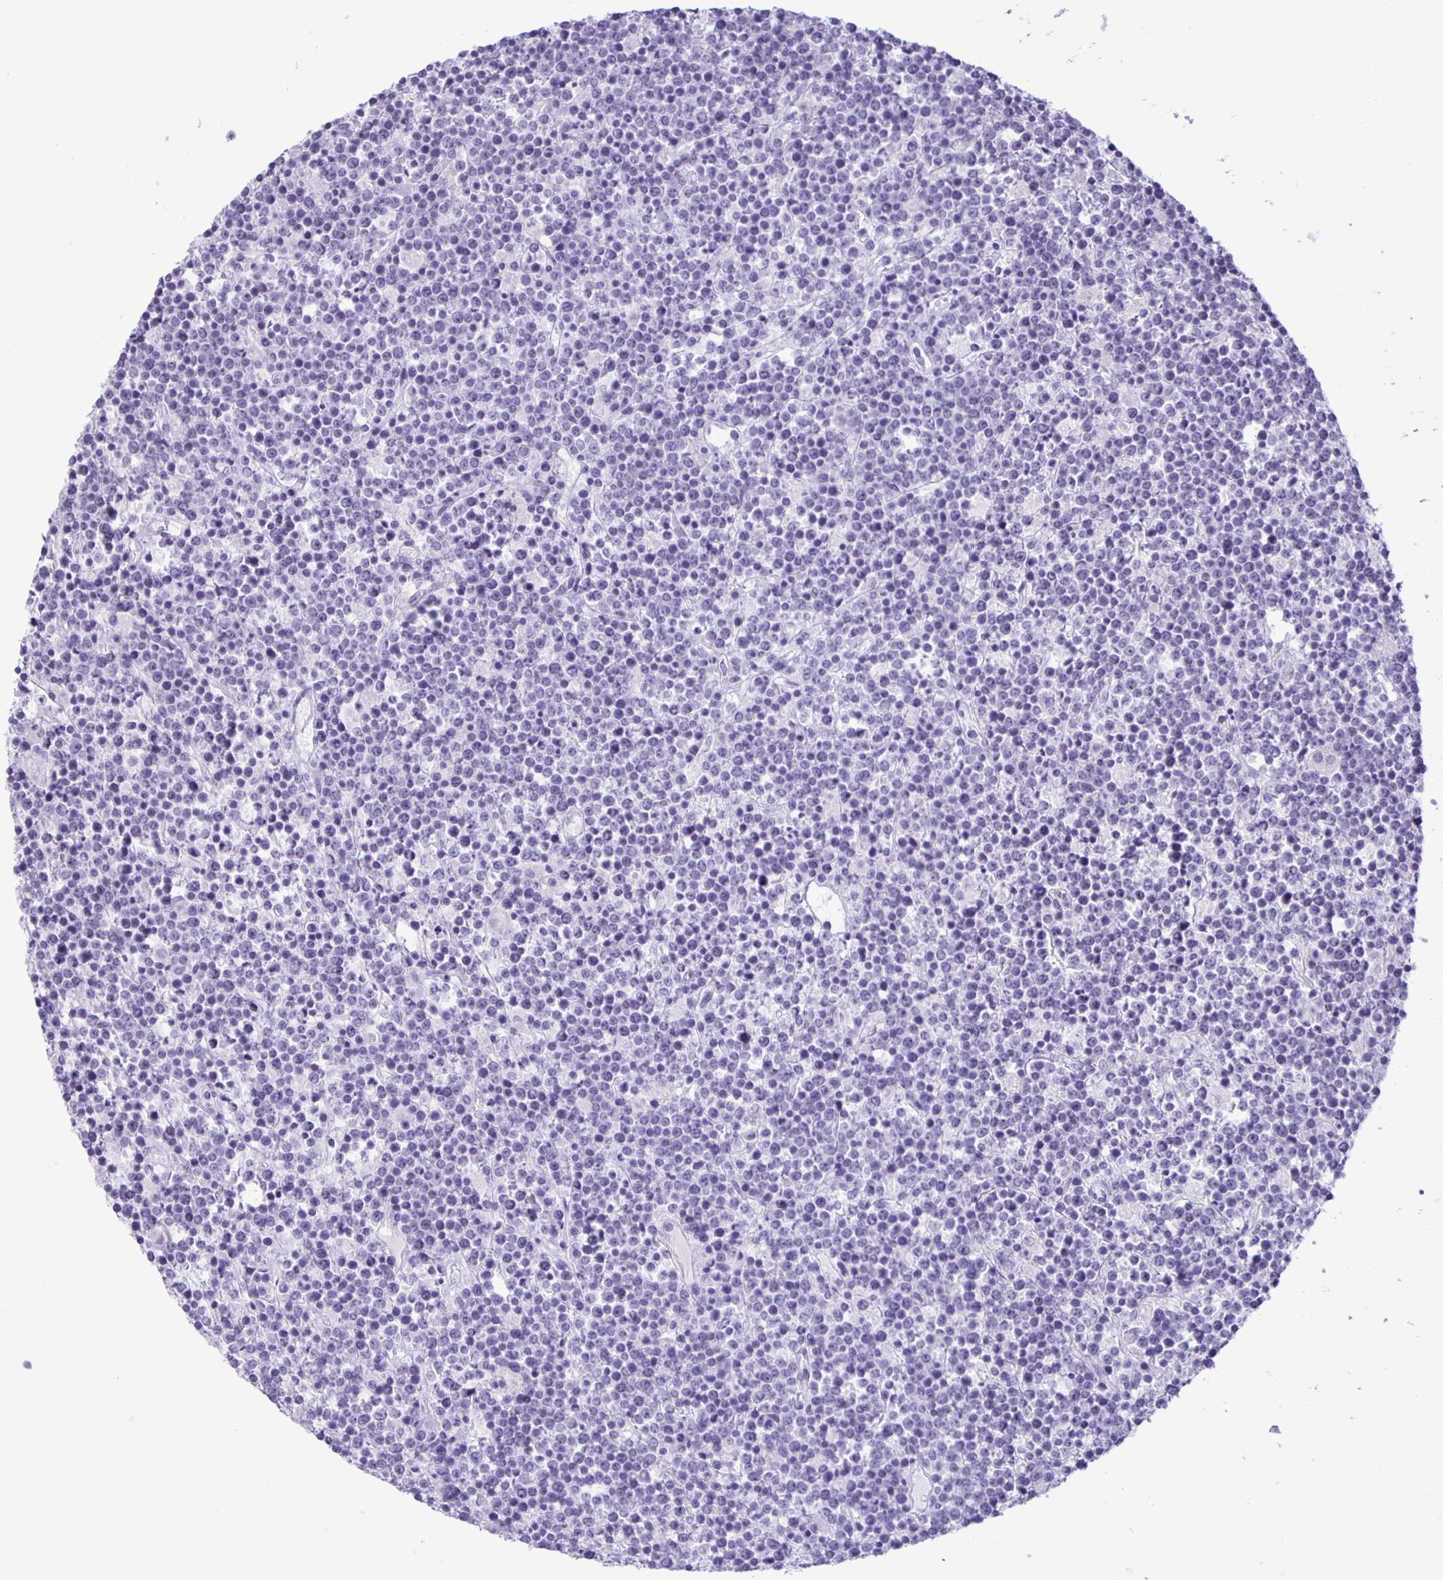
{"staining": {"intensity": "negative", "quantity": "none", "location": "none"}, "tissue": "lymphoma", "cell_type": "Tumor cells", "image_type": "cancer", "snomed": [{"axis": "morphology", "description": "Malignant lymphoma, non-Hodgkin's type, High grade"}, {"axis": "topography", "description": "Ovary"}], "caption": "A high-resolution micrograph shows immunohistochemistry staining of lymphoma, which shows no significant positivity in tumor cells.", "gene": "EZHIP", "patient": {"sex": "female", "age": 56}}